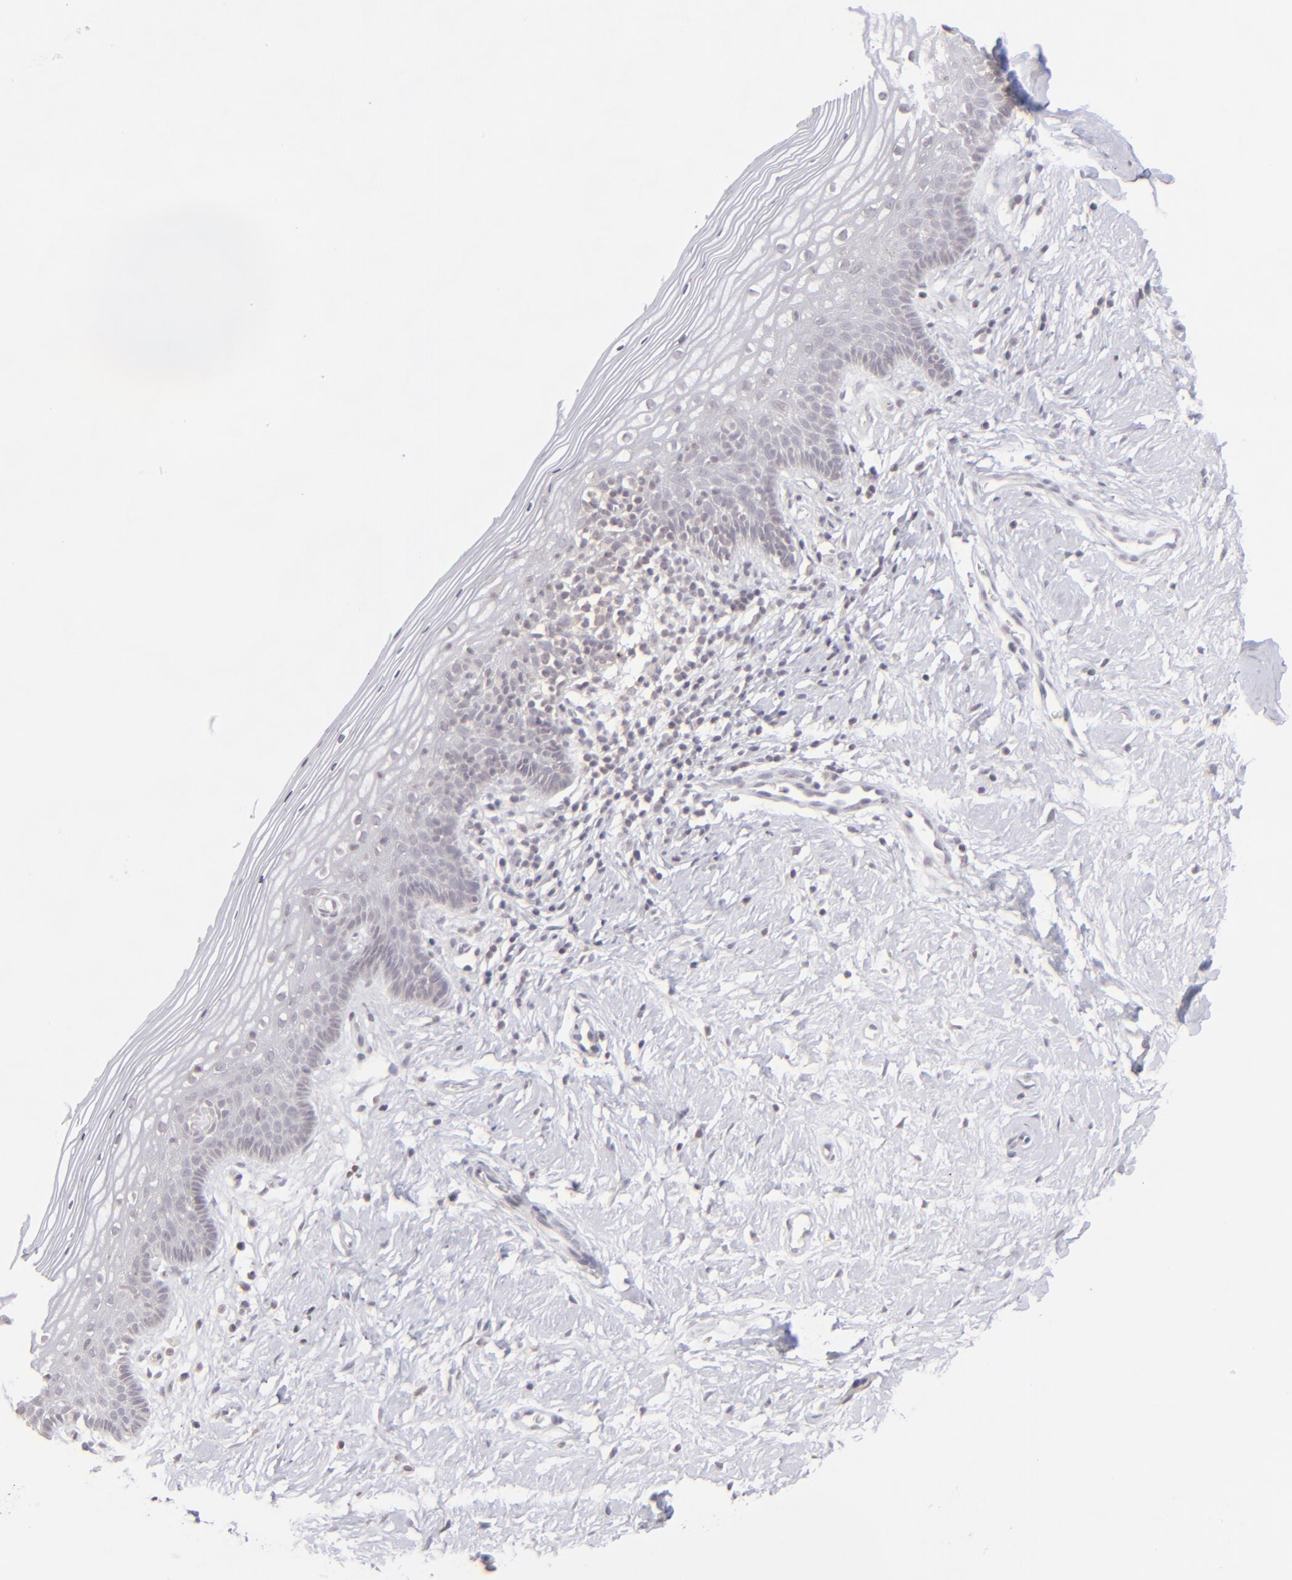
{"staining": {"intensity": "negative", "quantity": "none", "location": "none"}, "tissue": "vagina", "cell_type": "Squamous epithelial cells", "image_type": "normal", "snomed": [{"axis": "morphology", "description": "Normal tissue, NOS"}, {"axis": "topography", "description": "Vagina"}], "caption": "This is an immunohistochemistry (IHC) histopathology image of unremarkable vagina. There is no staining in squamous epithelial cells.", "gene": "CLDN2", "patient": {"sex": "female", "age": 46}}